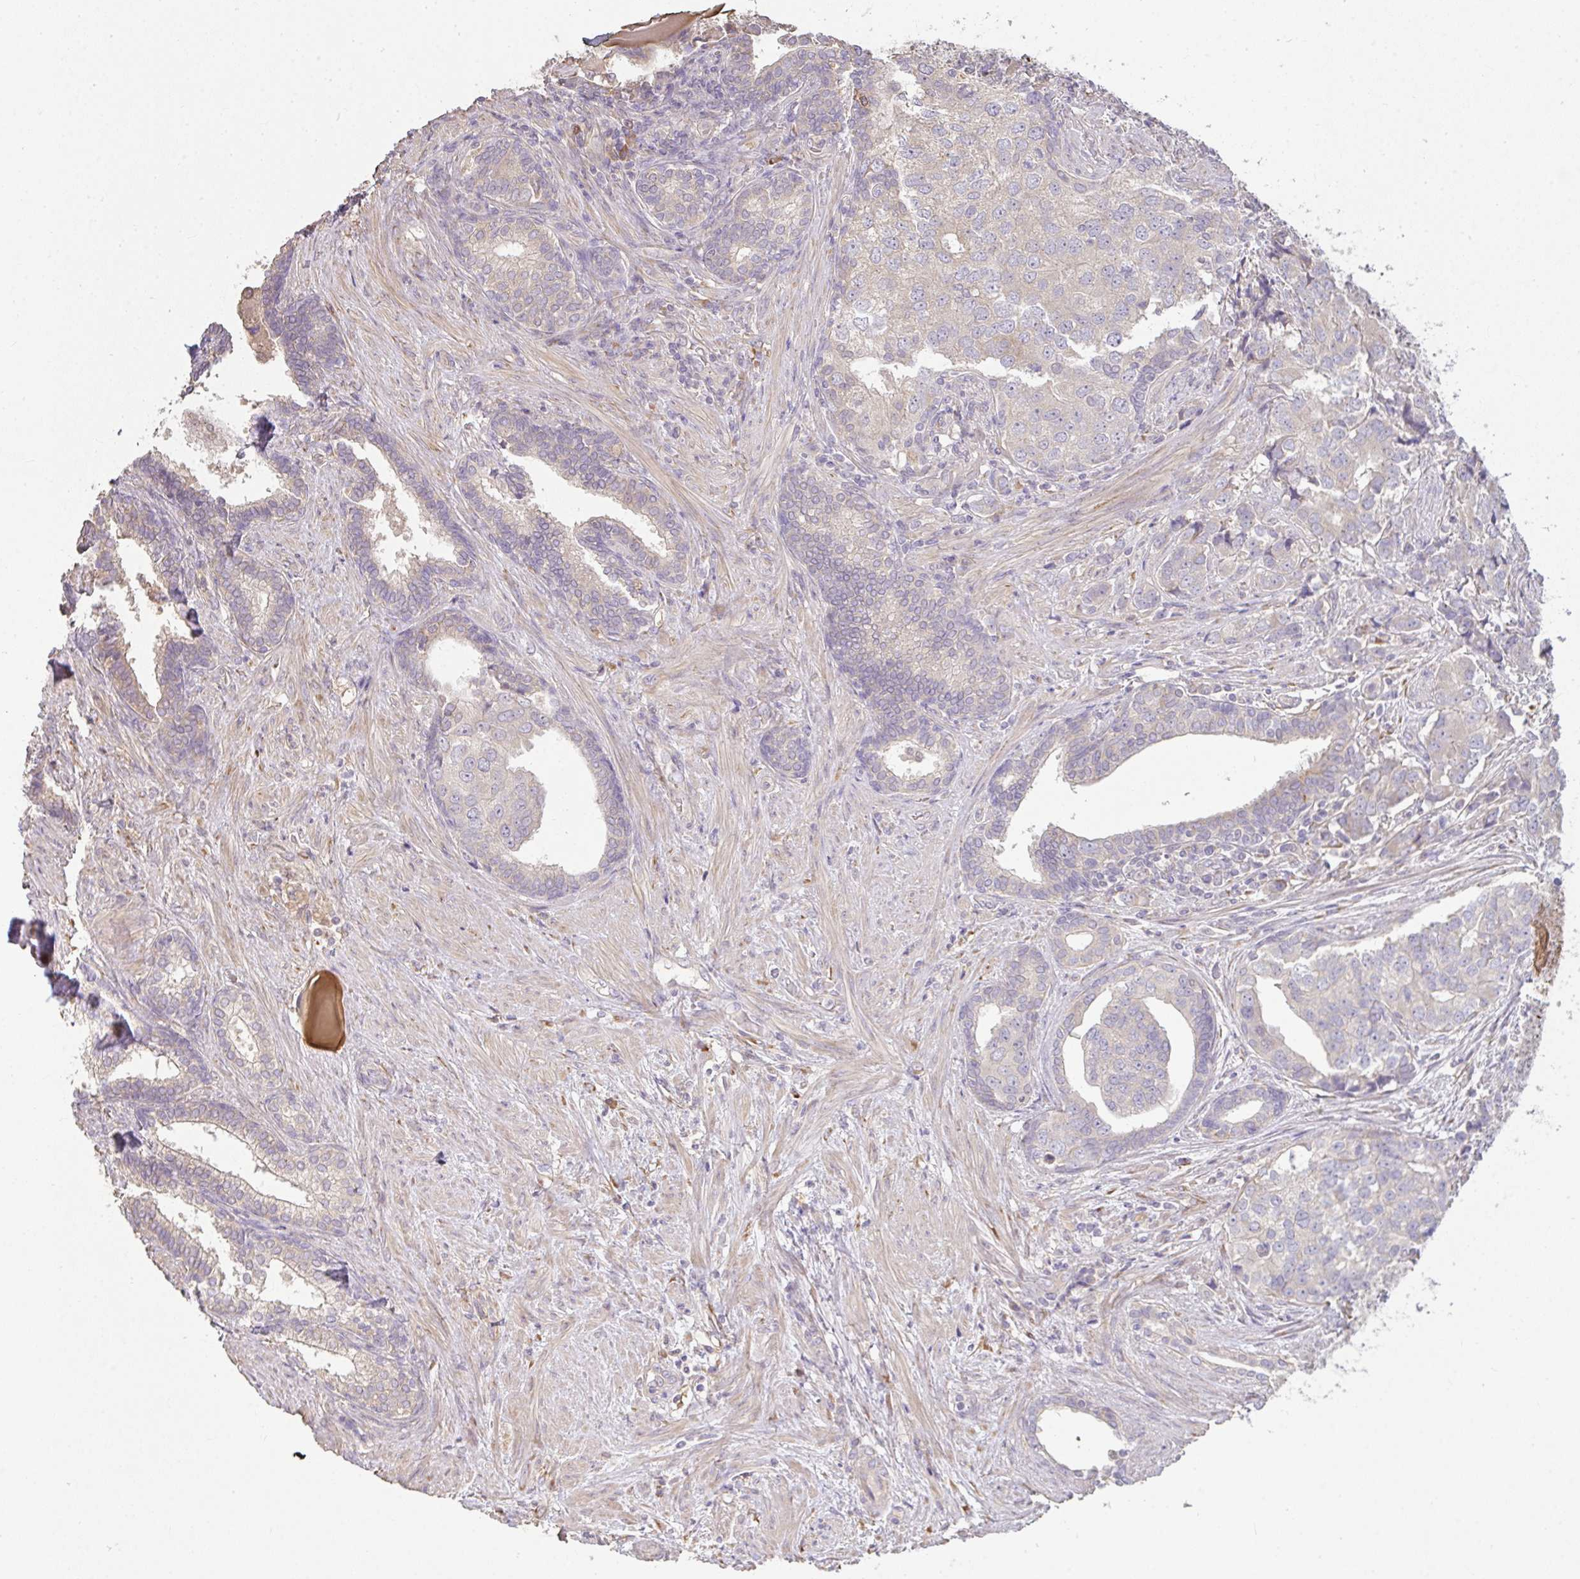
{"staining": {"intensity": "negative", "quantity": "none", "location": "none"}, "tissue": "prostate cancer", "cell_type": "Tumor cells", "image_type": "cancer", "snomed": [{"axis": "morphology", "description": "Adenocarcinoma, High grade"}, {"axis": "topography", "description": "Prostate"}], "caption": "Human adenocarcinoma (high-grade) (prostate) stained for a protein using immunohistochemistry (IHC) displays no expression in tumor cells.", "gene": "BRINP3", "patient": {"sex": "male", "age": 68}}